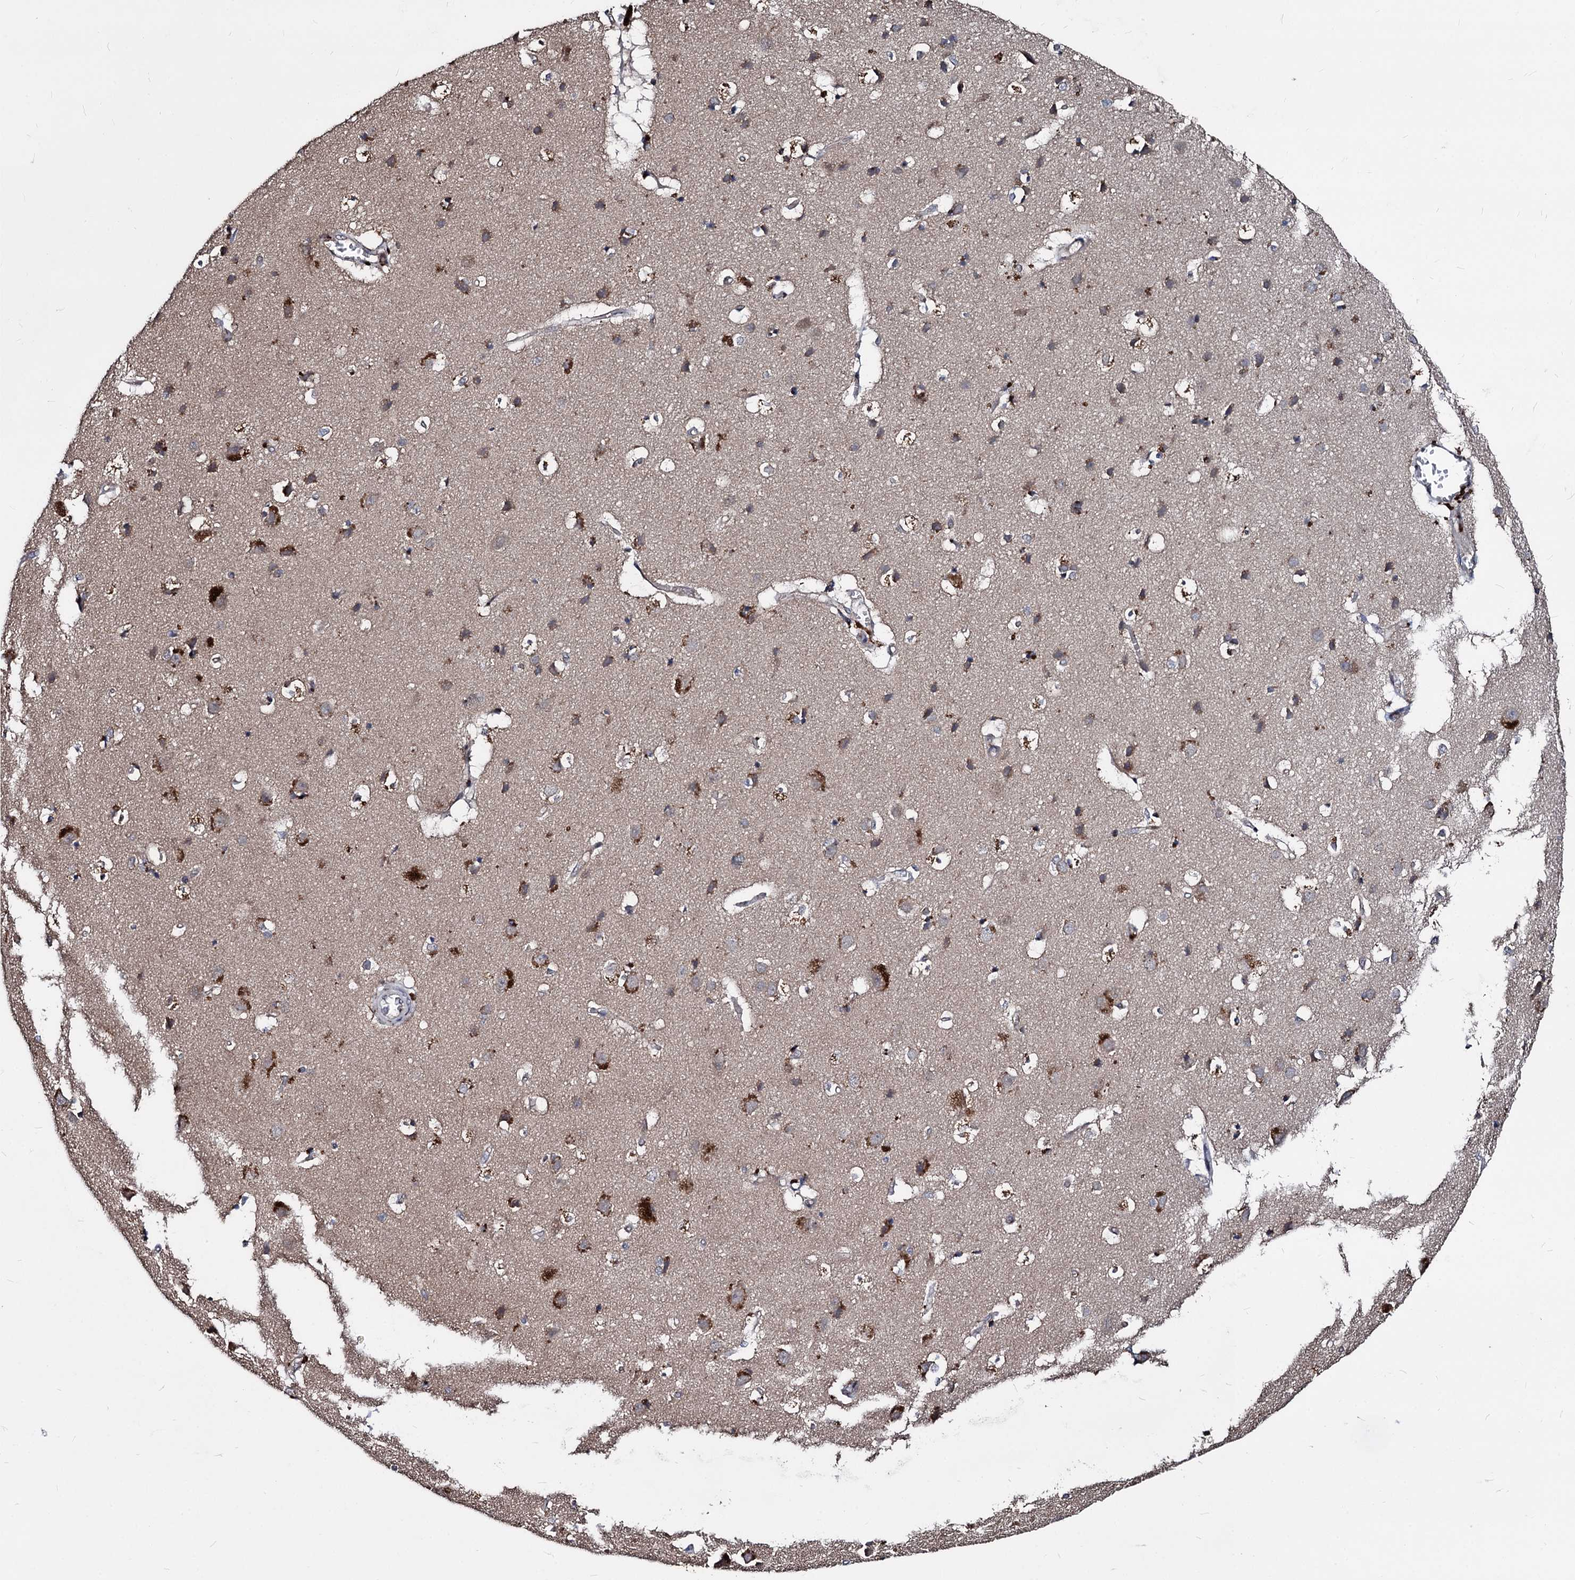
{"staining": {"intensity": "negative", "quantity": "none", "location": "none"}, "tissue": "cerebral cortex", "cell_type": "Endothelial cells", "image_type": "normal", "snomed": [{"axis": "morphology", "description": "Normal tissue, NOS"}, {"axis": "topography", "description": "Cerebral cortex"}], "caption": "The photomicrograph shows no staining of endothelial cells in unremarkable cerebral cortex.", "gene": "SMAGP", "patient": {"sex": "male", "age": 54}}